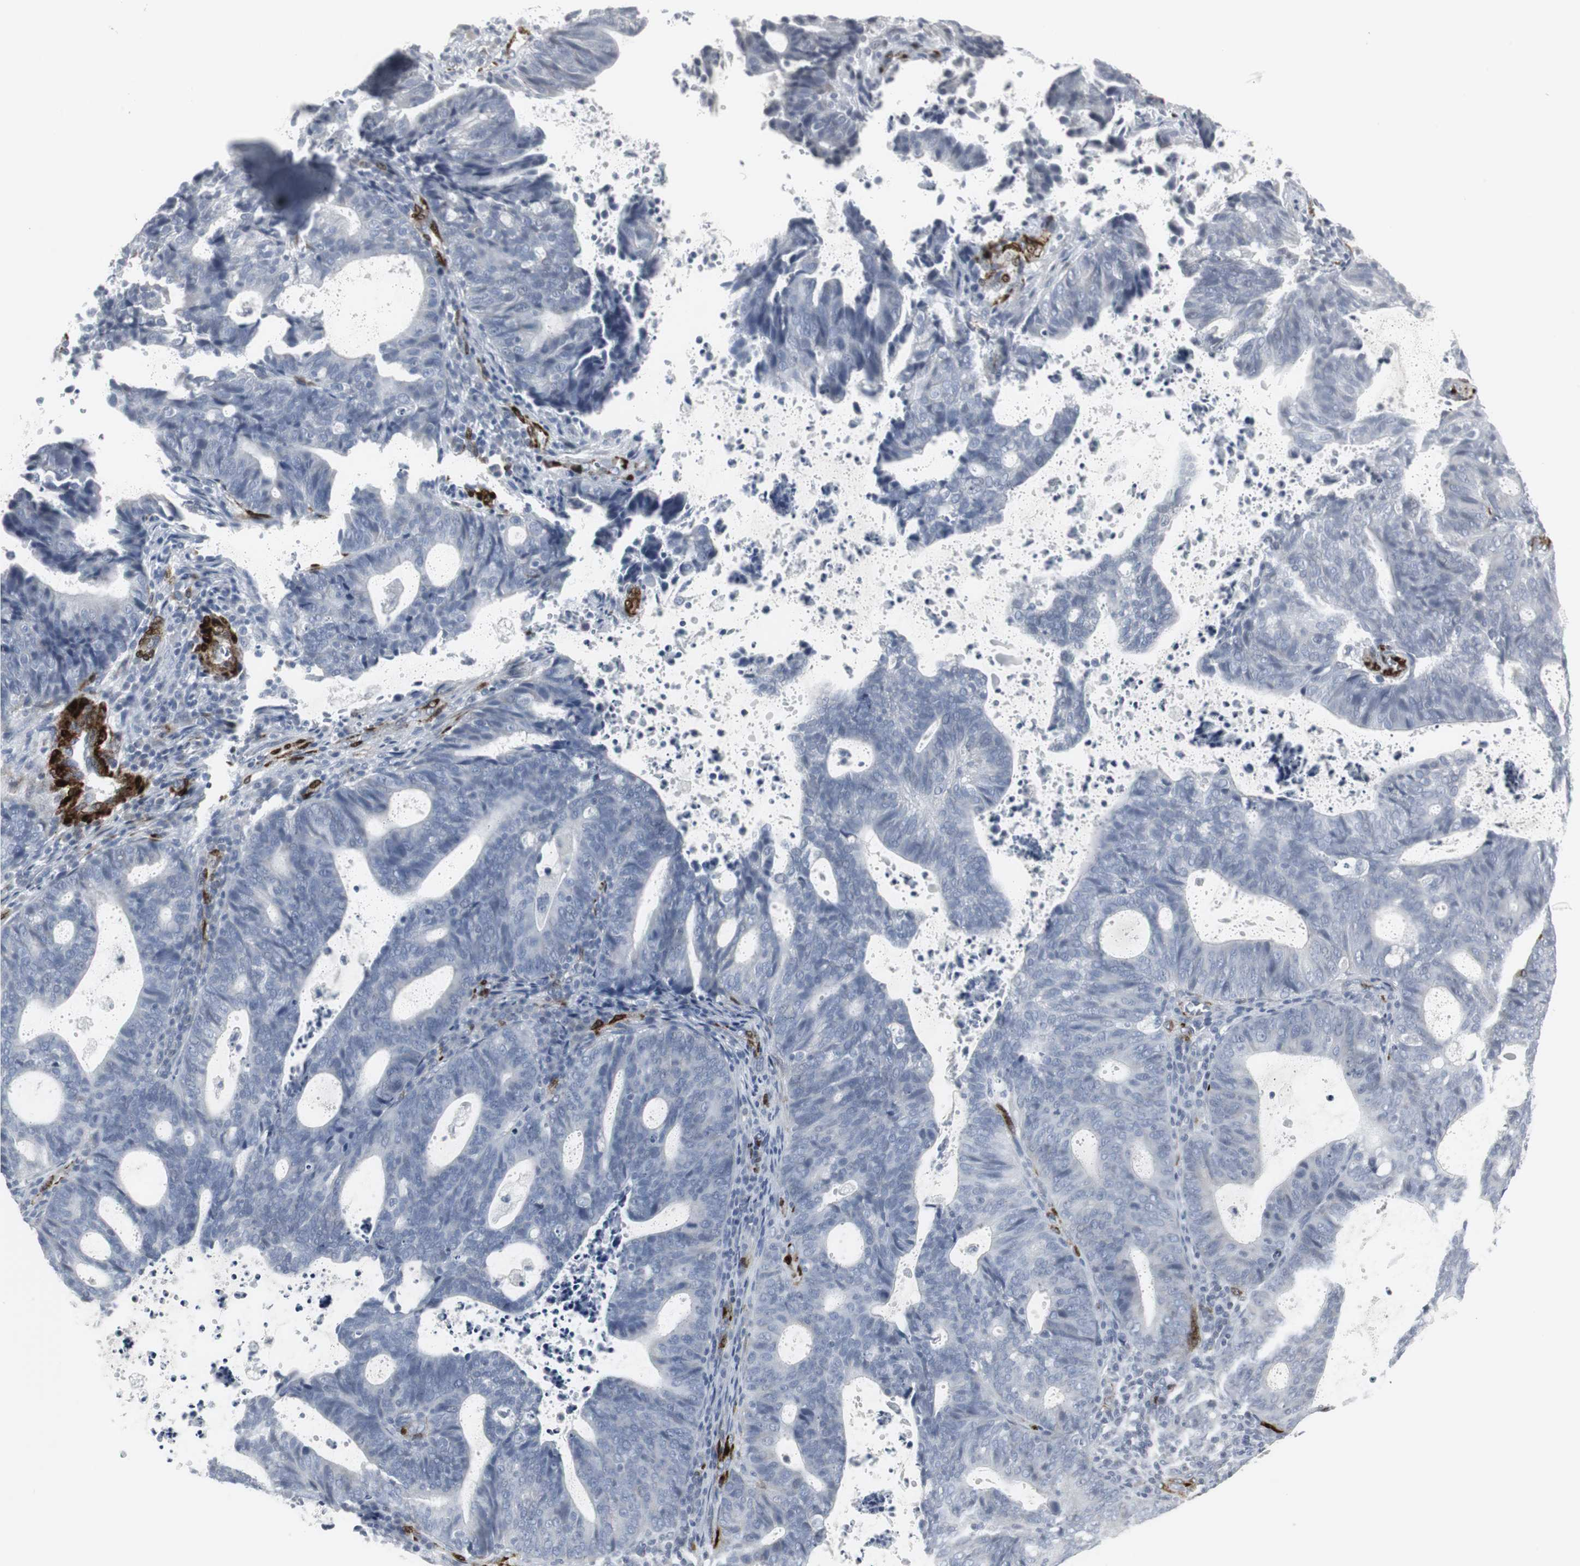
{"staining": {"intensity": "negative", "quantity": "none", "location": "none"}, "tissue": "endometrial cancer", "cell_type": "Tumor cells", "image_type": "cancer", "snomed": [{"axis": "morphology", "description": "Adenocarcinoma, NOS"}, {"axis": "topography", "description": "Uterus"}], "caption": "IHC micrograph of human endometrial cancer stained for a protein (brown), which demonstrates no staining in tumor cells. Brightfield microscopy of immunohistochemistry (IHC) stained with DAB (3,3'-diaminobenzidine) (brown) and hematoxylin (blue), captured at high magnification.", "gene": "PPP1R14A", "patient": {"sex": "female", "age": 83}}